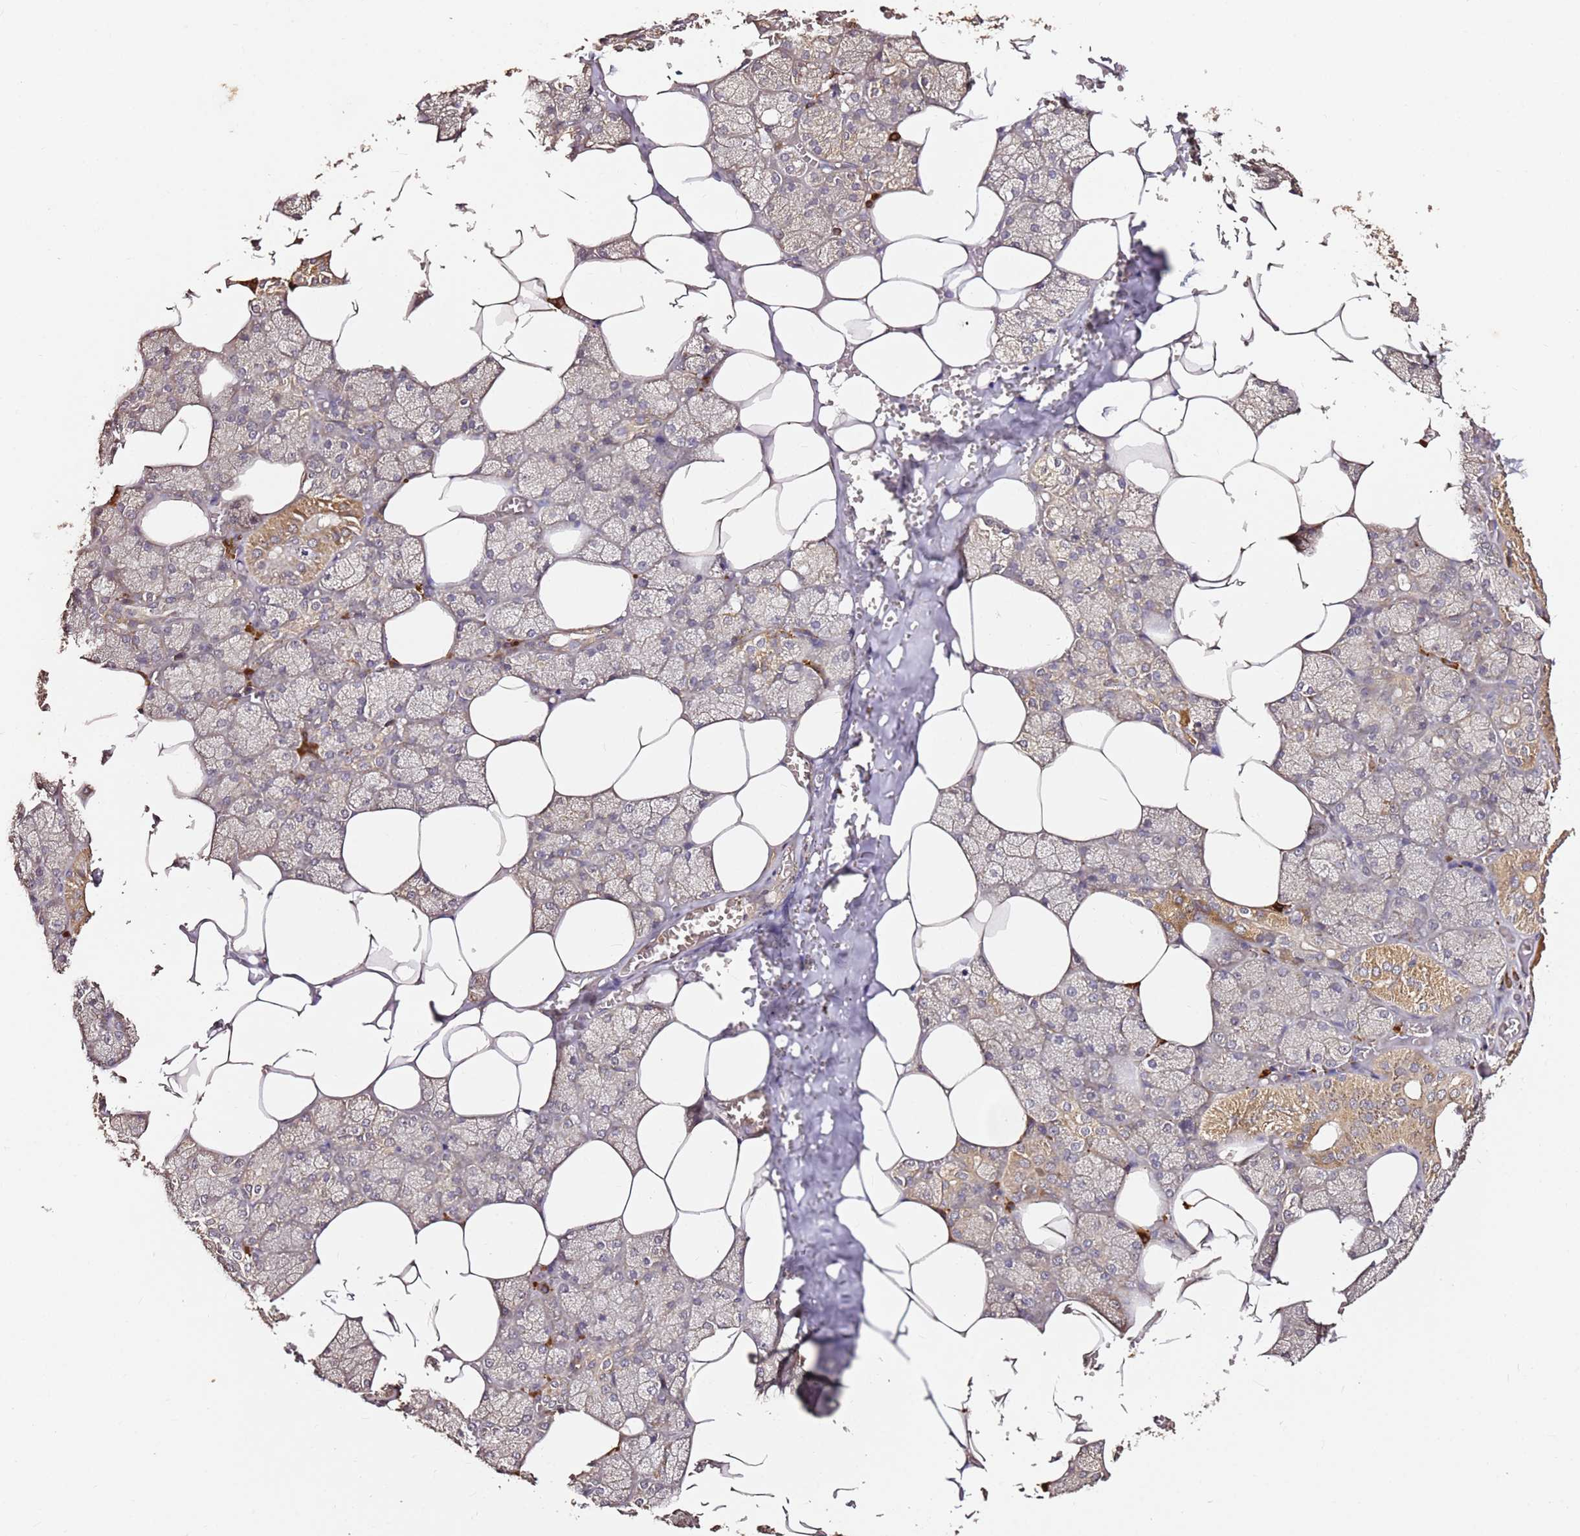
{"staining": {"intensity": "moderate", "quantity": "25%-75%", "location": "cytoplasmic/membranous"}, "tissue": "salivary gland", "cell_type": "Glandular cells", "image_type": "normal", "snomed": [{"axis": "morphology", "description": "Normal tissue, NOS"}, {"axis": "topography", "description": "Salivary gland"}], "caption": "Protein staining displays moderate cytoplasmic/membranous staining in about 25%-75% of glandular cells in normal salivary gland.", "gene": "C6orf136", "patient": {"sex": "male", "age": 62}}